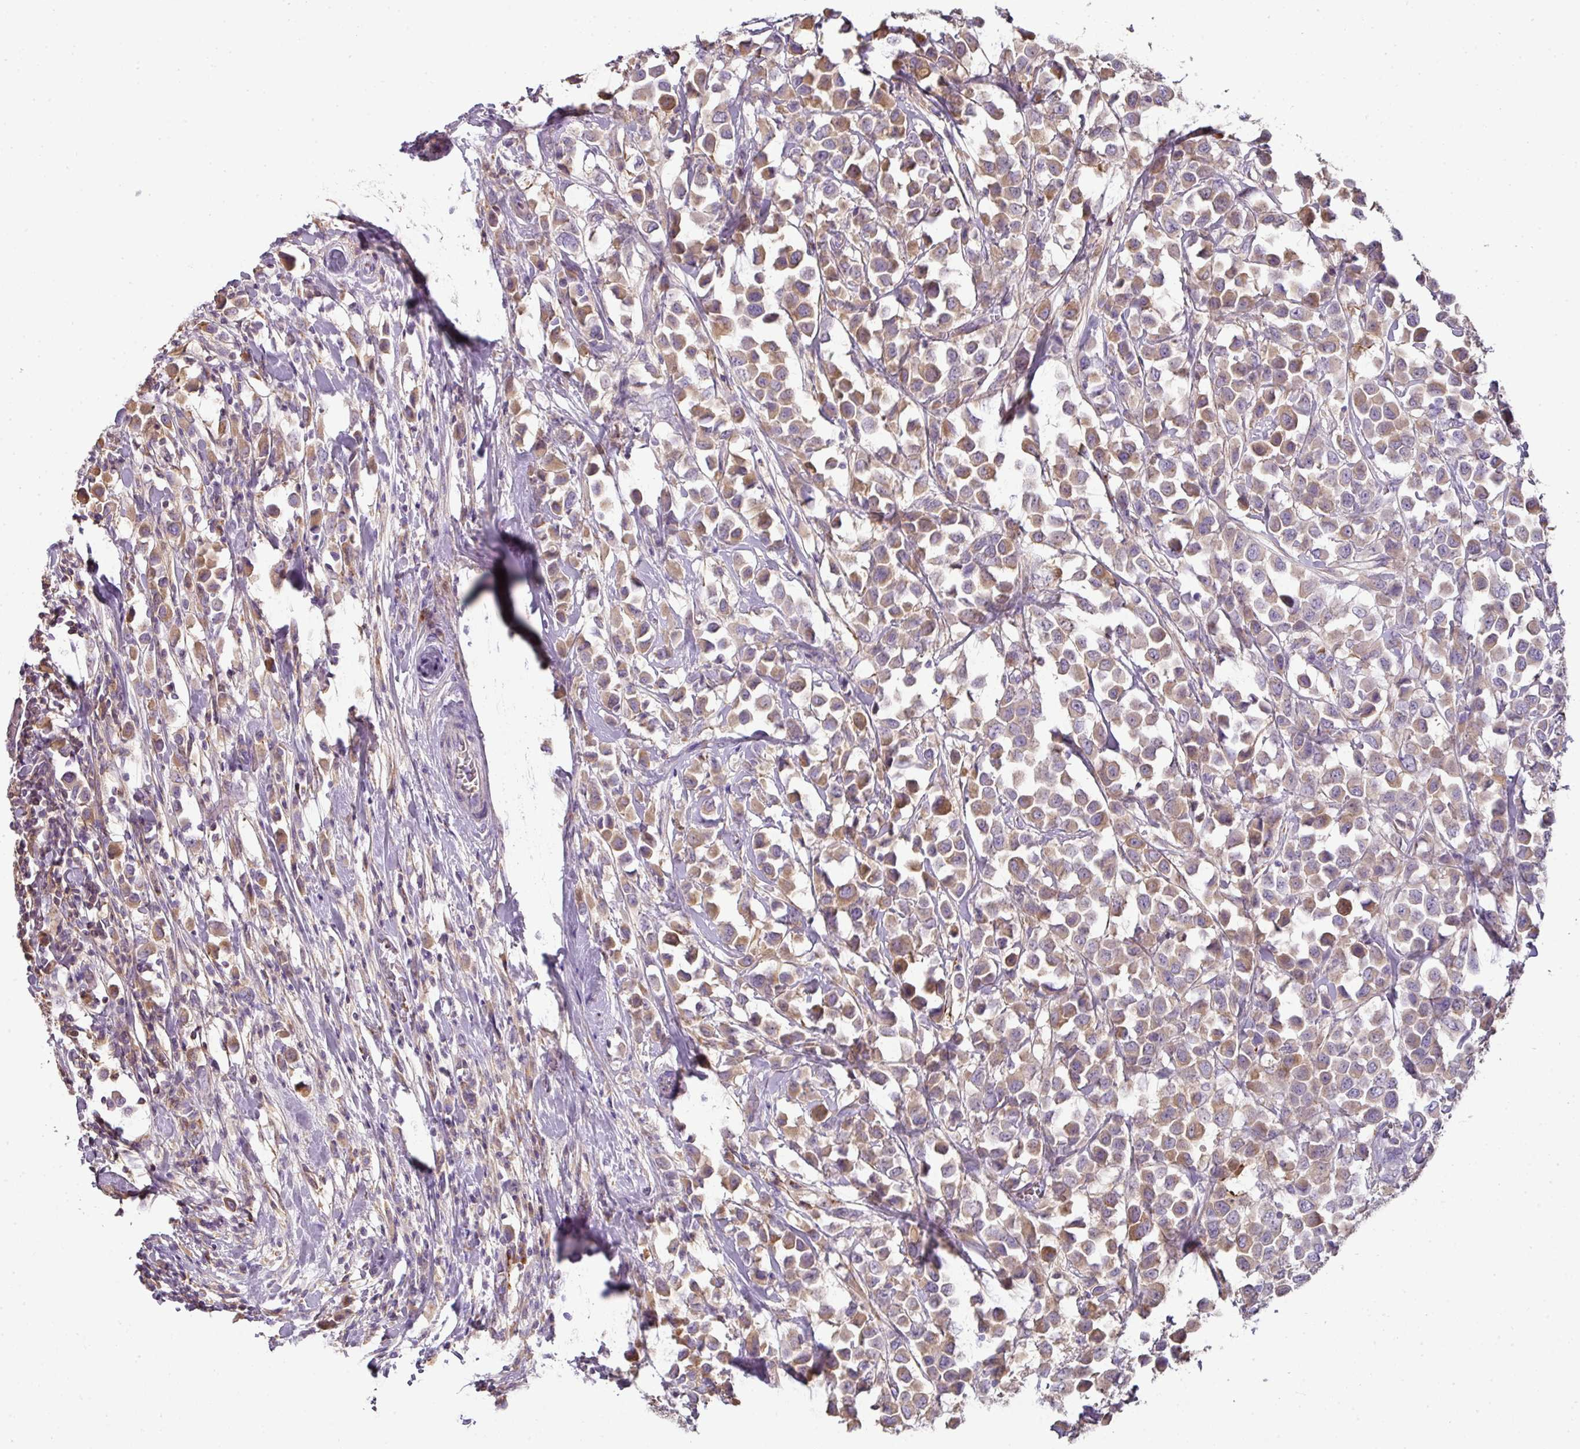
{"staining": {"intensity": "moderate", "quantity": "25%-75%", "location": "cytoplasmic/membranous"}, "tissue": "breast cancer", "cell_type": "Tumor cells", "image_type": "cancer", "snomed": [{"axis": "morphology", "description": "Duct carcinoma"}, {"axis": "topography", "description": "Breast"}], "caption": "This image displays breast cancer stained with immunohistochemistry (IHC) to label a protein in brown. The cytoplasmic/membranous of tumor cells show moderate positivity for the protein. Nuclei are counter-stained blue.", "gene": "CCZ1", "patient": {"sex": "female", "age": 61}}